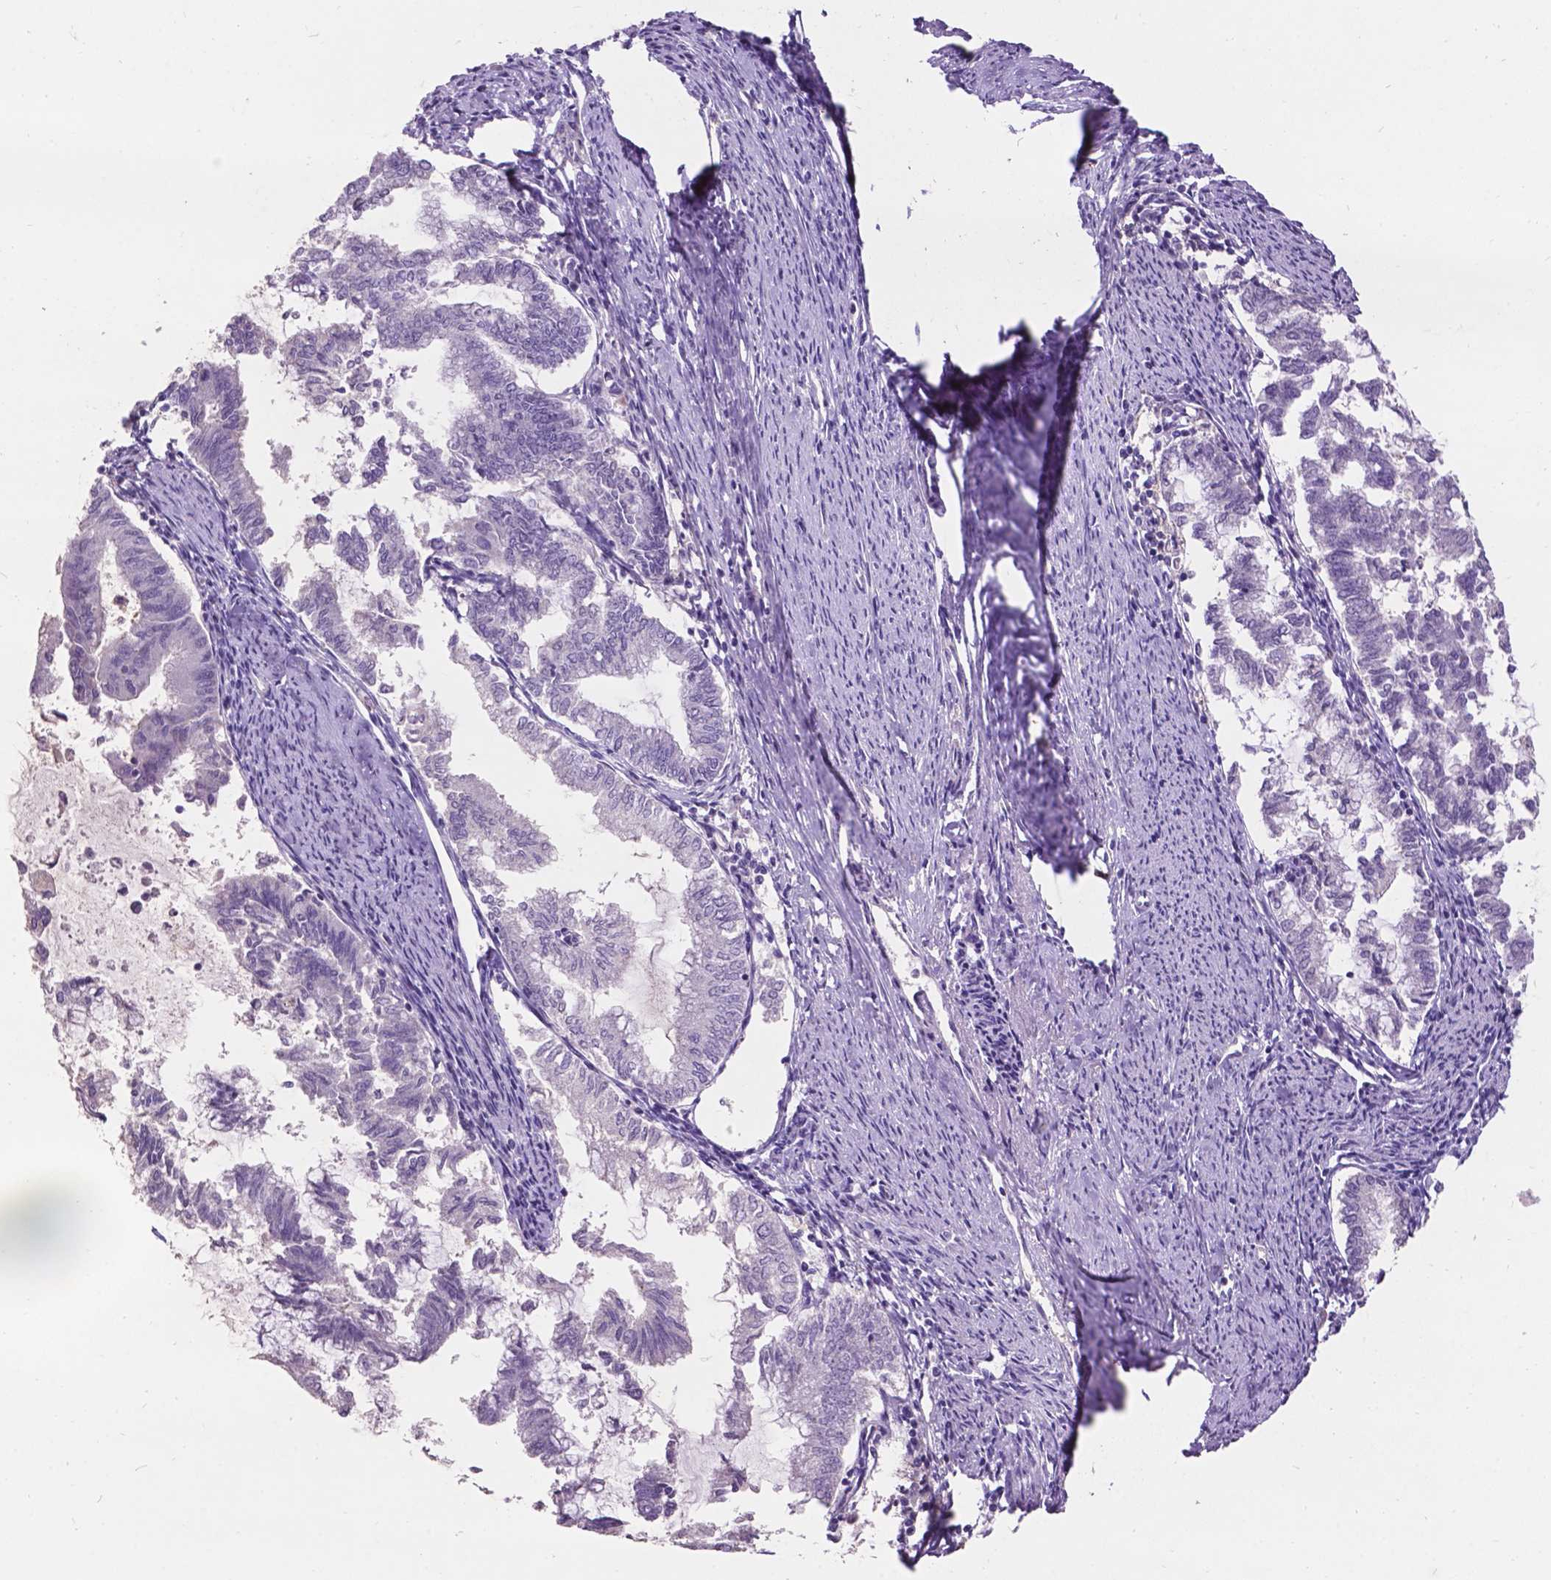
{"staining": {"intensity": "negative", "quantity": "none", "location": "none"}, "tissue": "endometrial cancer", "cell_type": "Tumor cells", "image_type": "cancer", "snomed": [{"axis": "morphology", "description": "Adenocarcinoma, NOS"}, {"axis": "topography", "description": "Endometrium"}], "caption": "Tumor cells are negative for brown protein staining in endometrial adenocarcinoma.", "gene": "PLSCR1", "patient": {"sex": "female", "age": 79}}